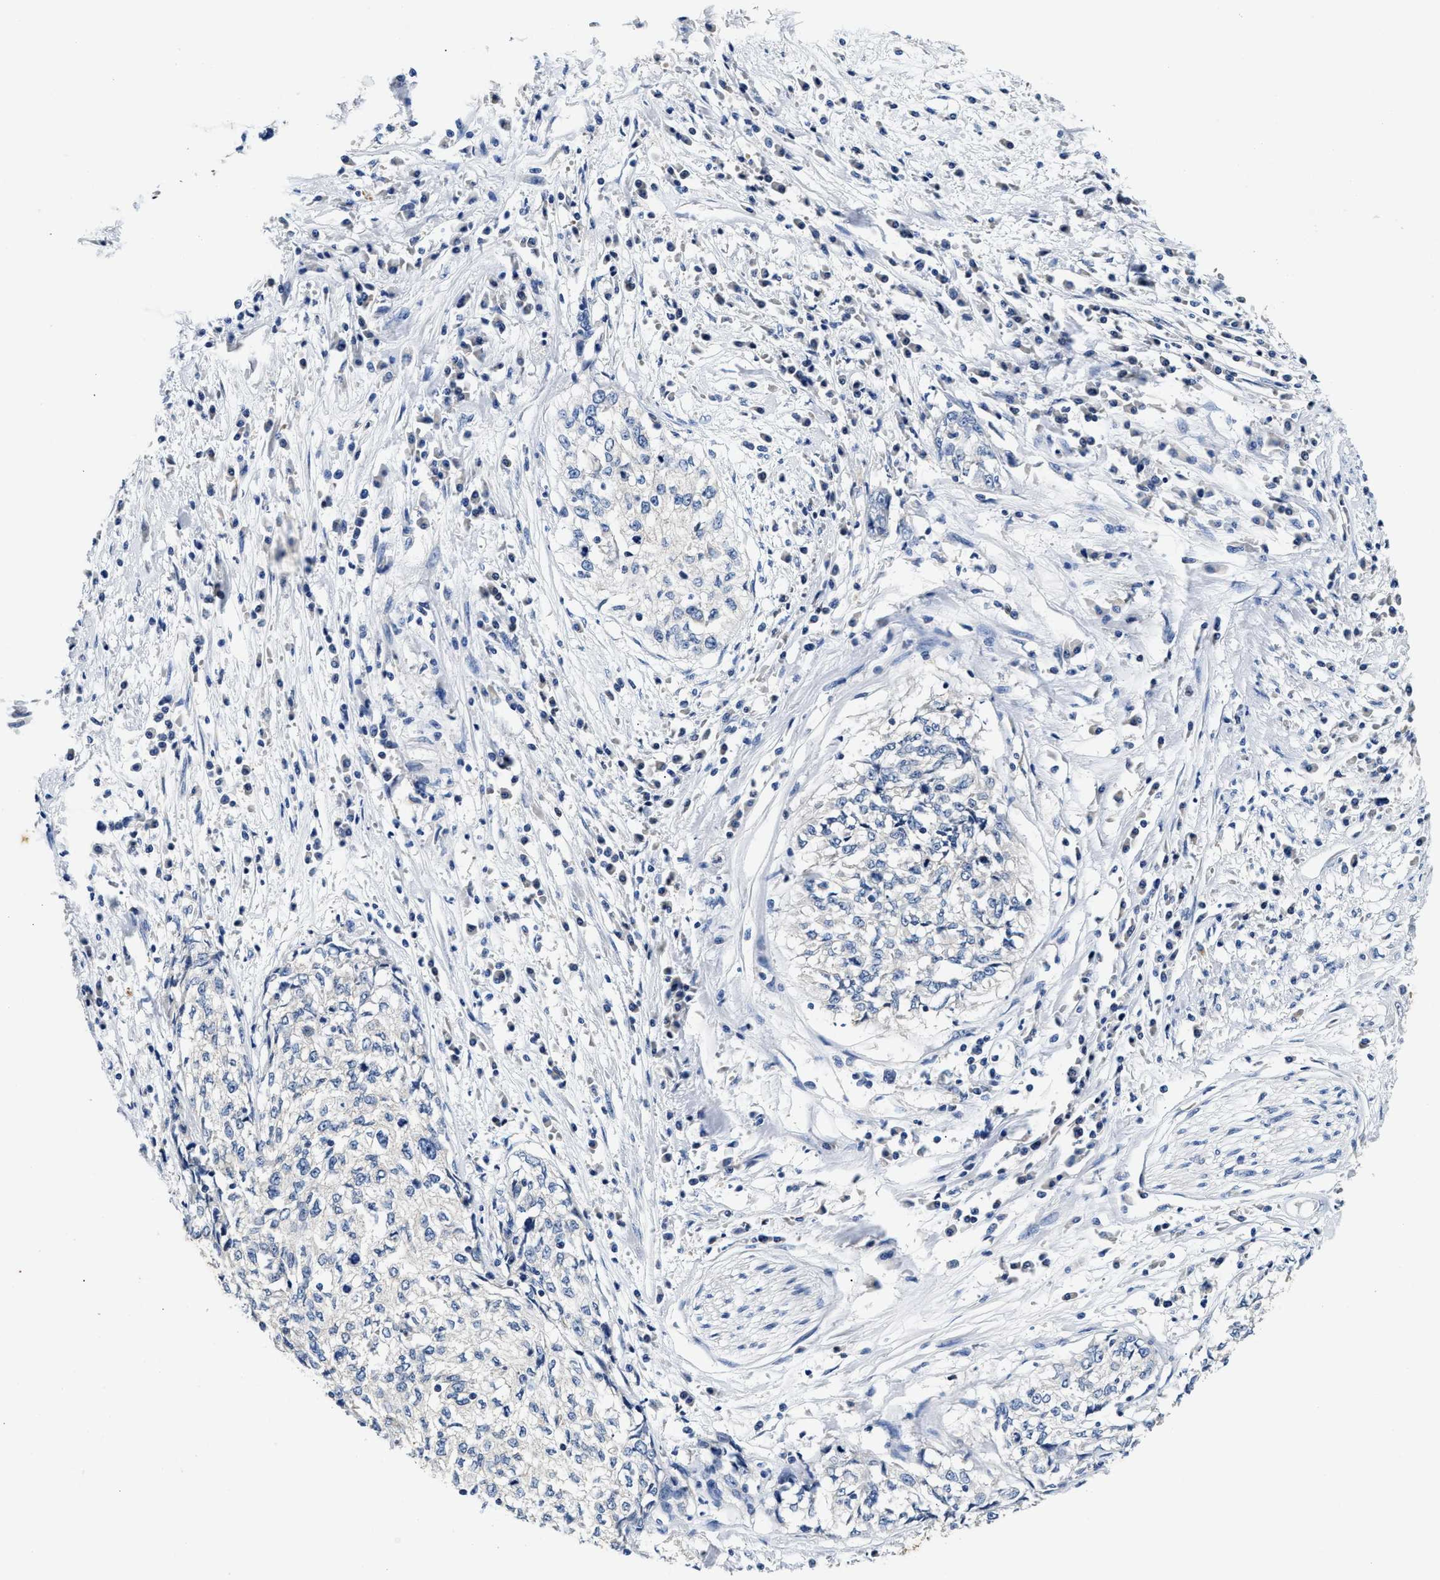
{"staining": {"intensity": "negative", "quantity": "none", "location": "none"}, "tissue": "cervical cancer", "cell_type": "Tumor cells", "image_type": "cancer", "snomed": [{"axis": "morphology", "description": "Squamous cell carcinoma, NOS"}, {"axis": "topography", "description": "Cervix"}], "caption": "Tumor cells show no significant protein positivity in squamous cell carcinoma (cervical). (Brightfield microscopy of DAB (3,3'-diaminobenzidine) IHC at high magnification).", "gene": "FAM185A", "patient": {"sex": "female", "age": 57}}